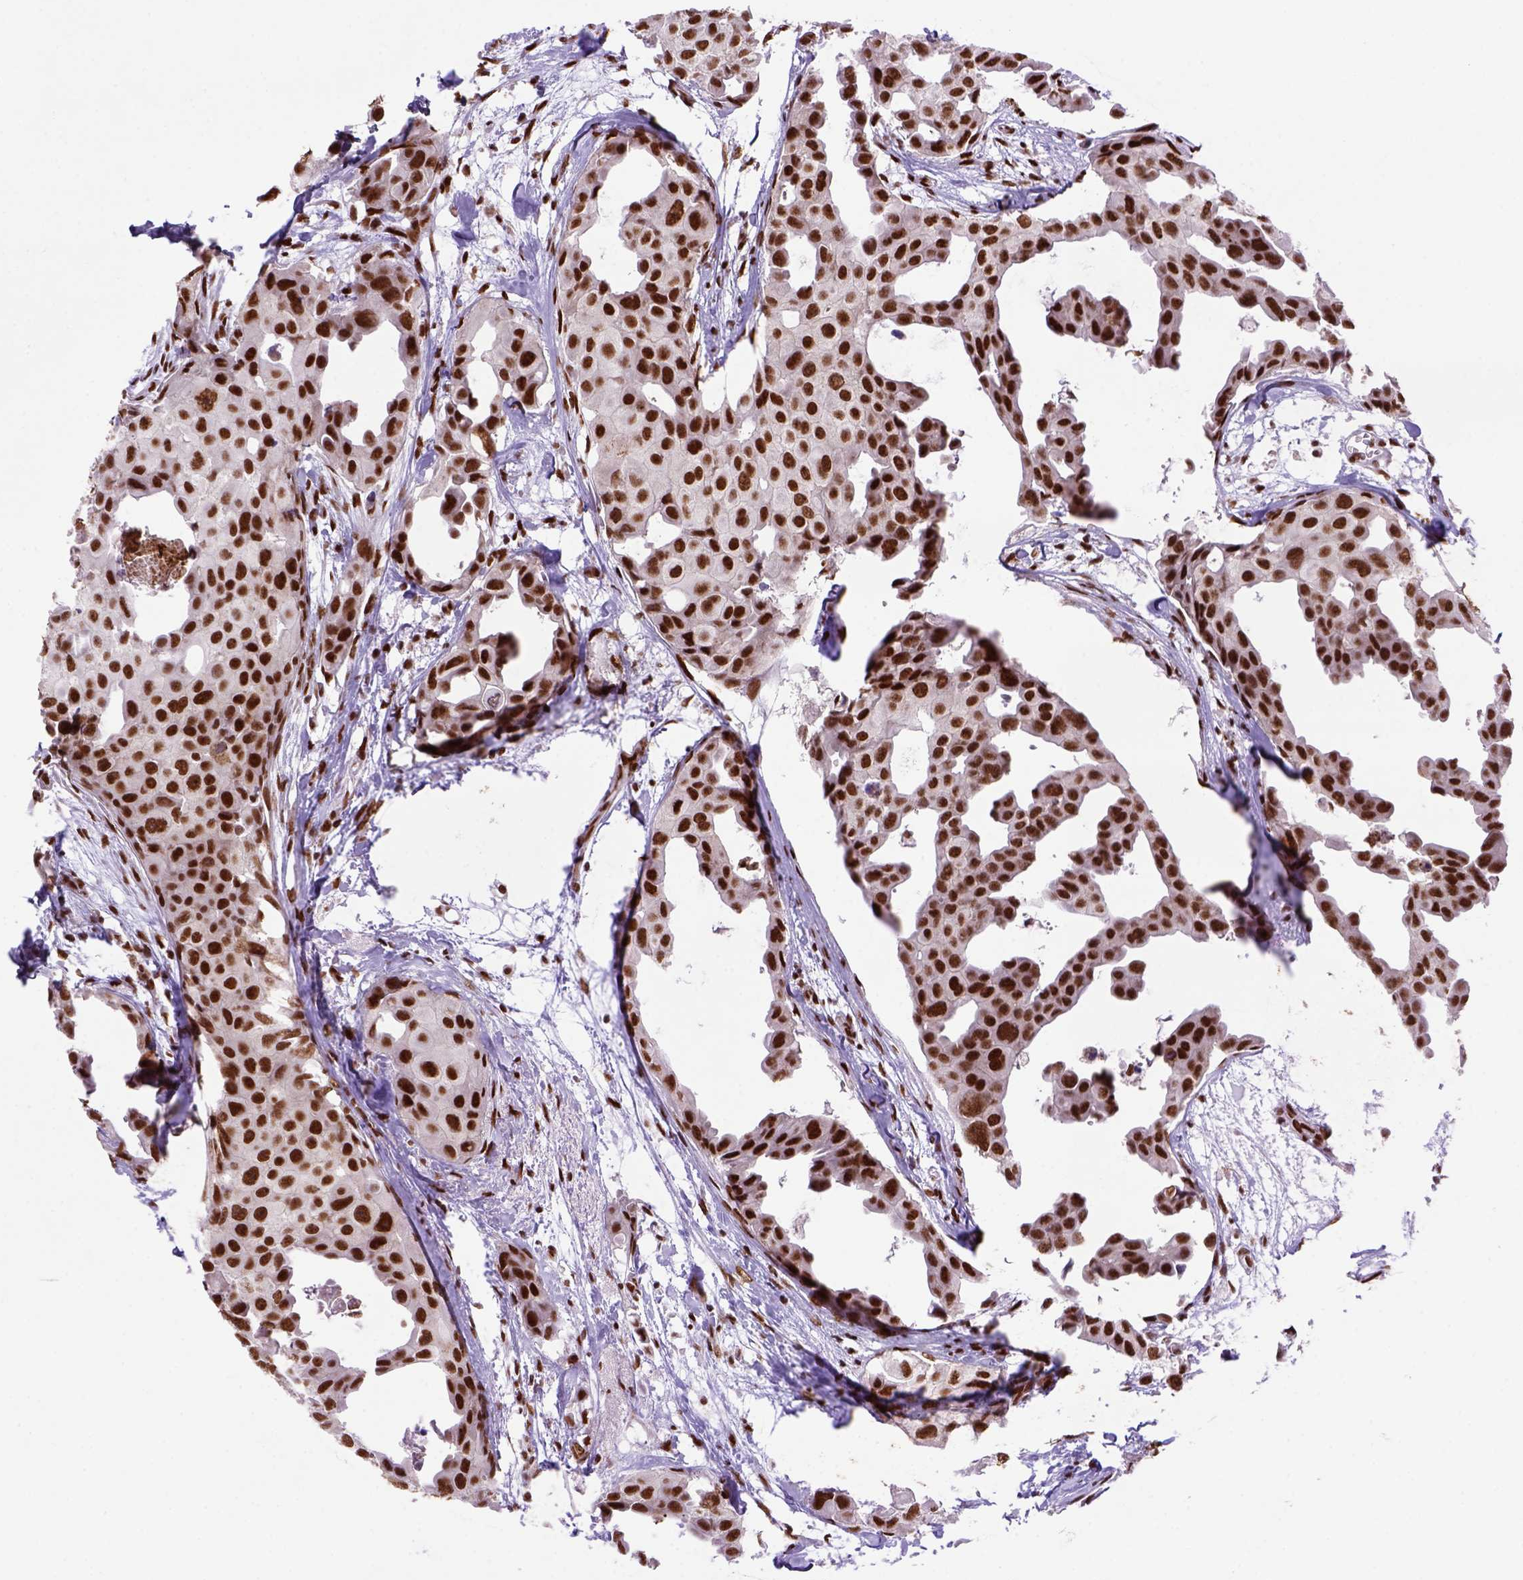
{"staining": {"intensity": "strong", "quantity": ">75%", "location": "nuclear"}, "tissue": "breast cancer", "cell_type": "Tumor cells", "image_type": "cancer", "snomed": [{"axis": "morphology", "description": "Duct carcinoma"}, {"axis": "topography", "description": "Breast"}], "caption": "Brown immunohistochemical staining in human breast cancer shows strong nuclear expression in about >75% of tumor cells.", "gene": "NSMCE2", "patient": {"sex": "female", "age": 38}}